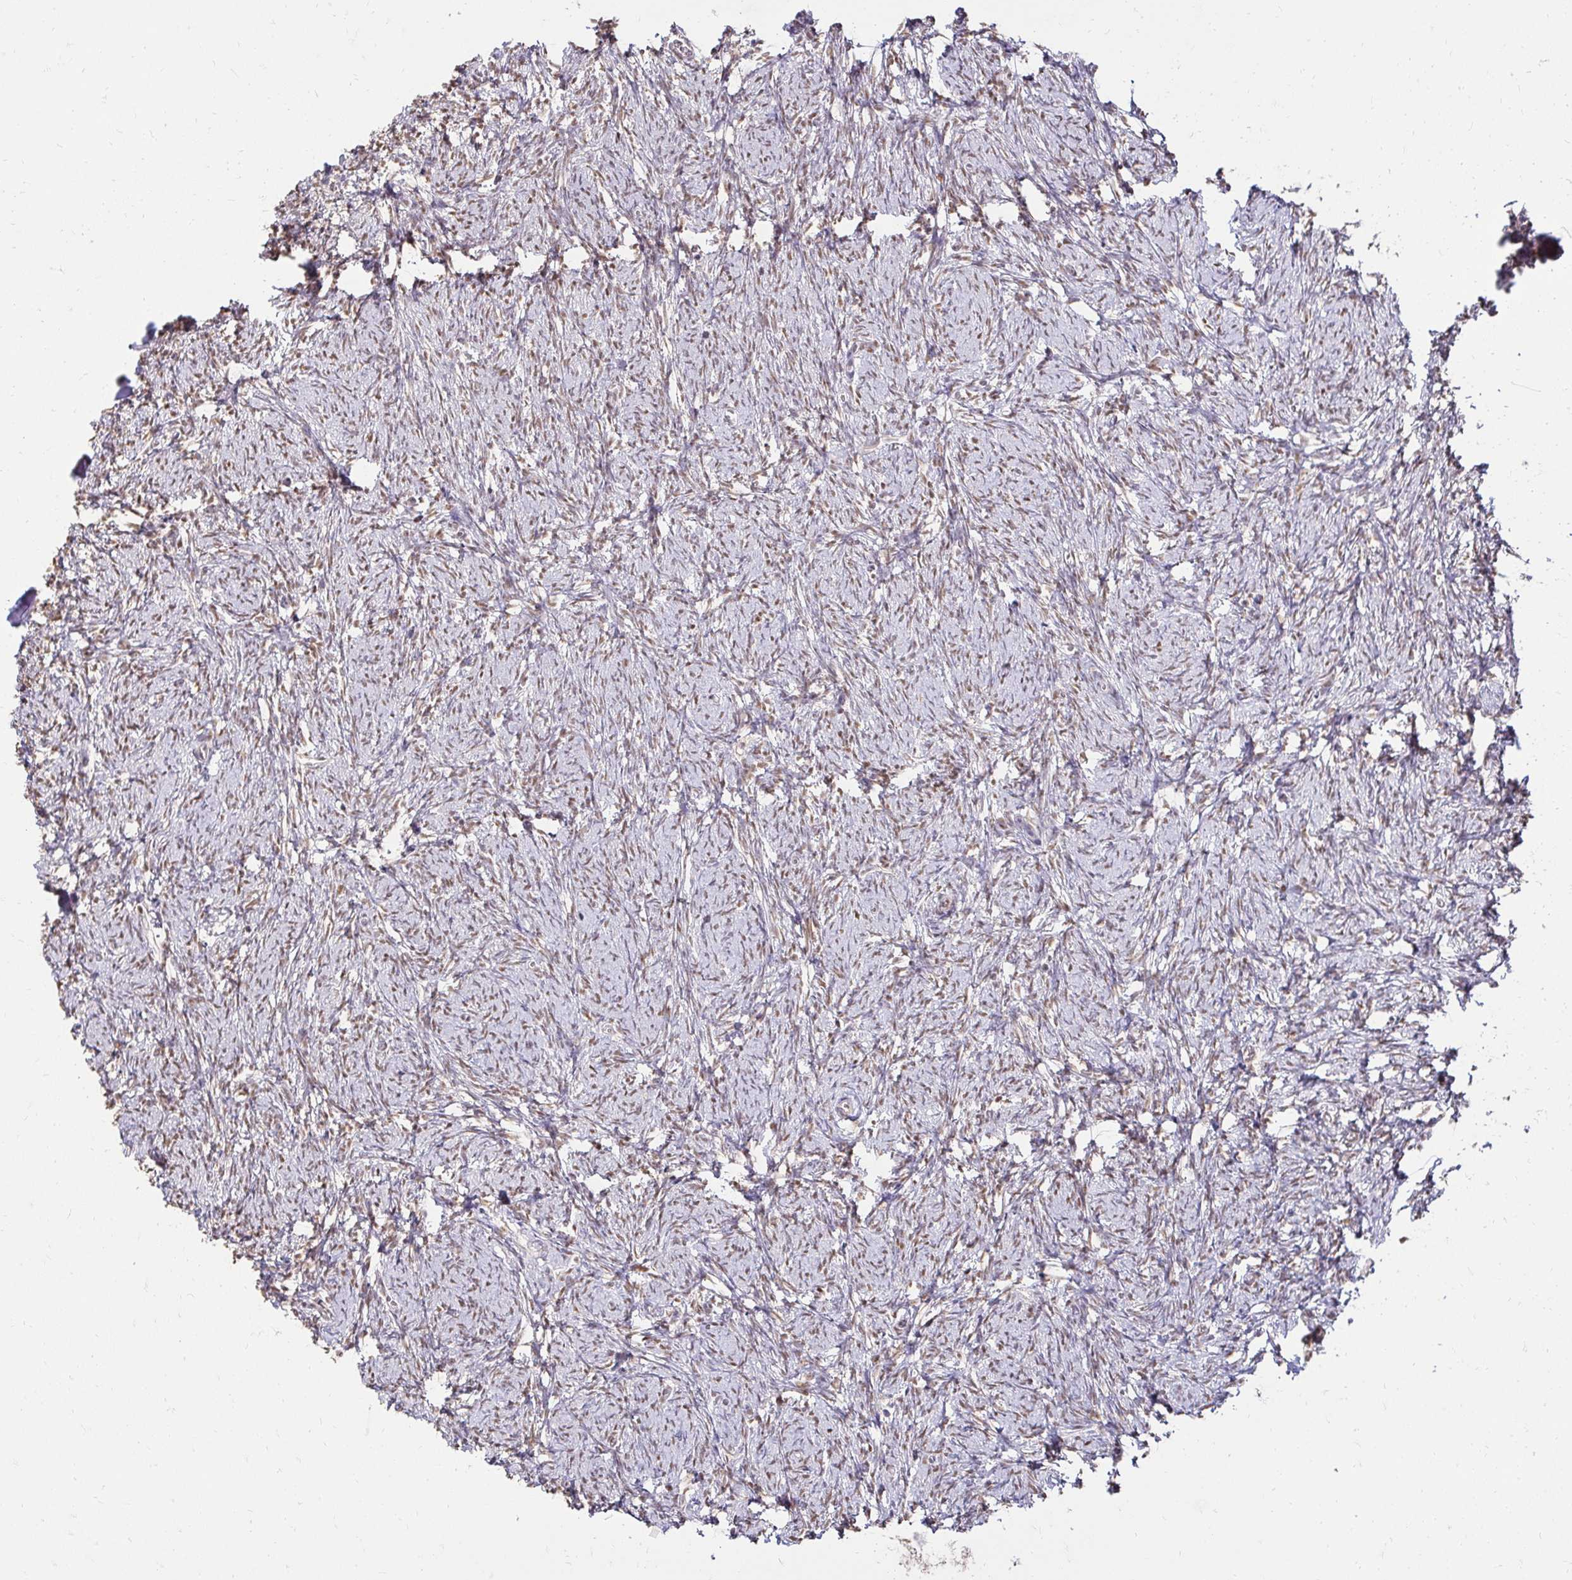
{"staining": {"intensity": "moderate", "quantity": ">75%", "location": "cytoplasmic/membranous"}, "tissue": "ovary", "cell_type": "Follicle cells", "image_type": "normal", "snomed": [{"axis": "morphology", "description": "Normal tissue, NOS"}, {"axis": "topography", "description": "Ovary"}], "caption": "This micrograph displays immunohistochemistry (IHC) staining of normal human ovary, with medium moderate cytoplasmic/membranous expression in approximately >75% of follicle cells.", "gene": "RIMS4", "patient": {"sex": "female", "age": 41}}